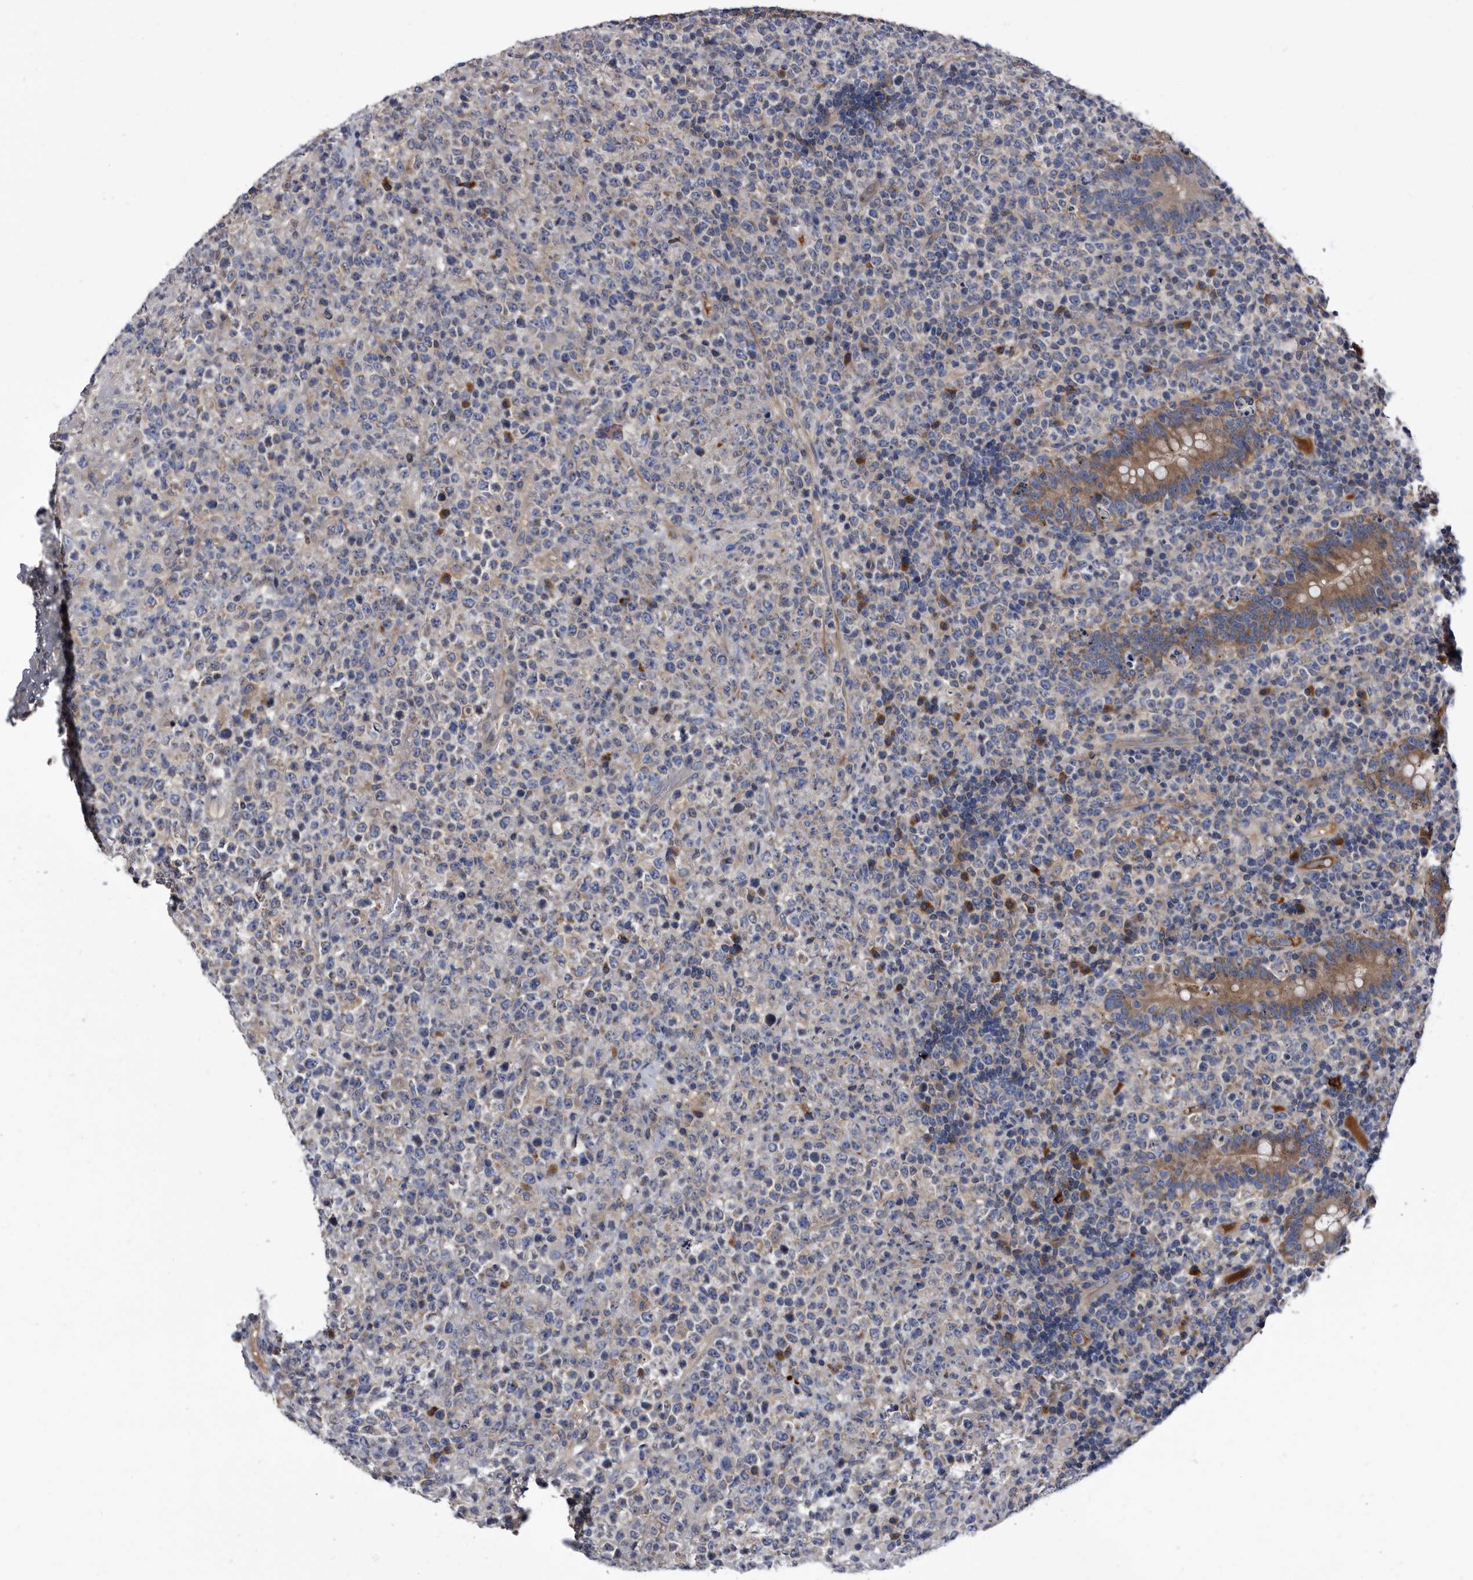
{"staining": {"intensity": "negative", "quantity": "none", "location": "none"}, "tissue": "lymphoma", "cell_type": "Tumor cells", "image_type": "cancer", "snomed": [{"axis": "morphology", "description": "Malignant lymphoma, non-Hodgkin's type, High grade"}, {"axis": "topography", "description": "Colon"}], "caption": "Lymphoma stained for a protein using immunohistochemistry displays no positivity tumor cells.", "gene": "DTNBP1", "patient": {"sex": "female", "age": 53}}